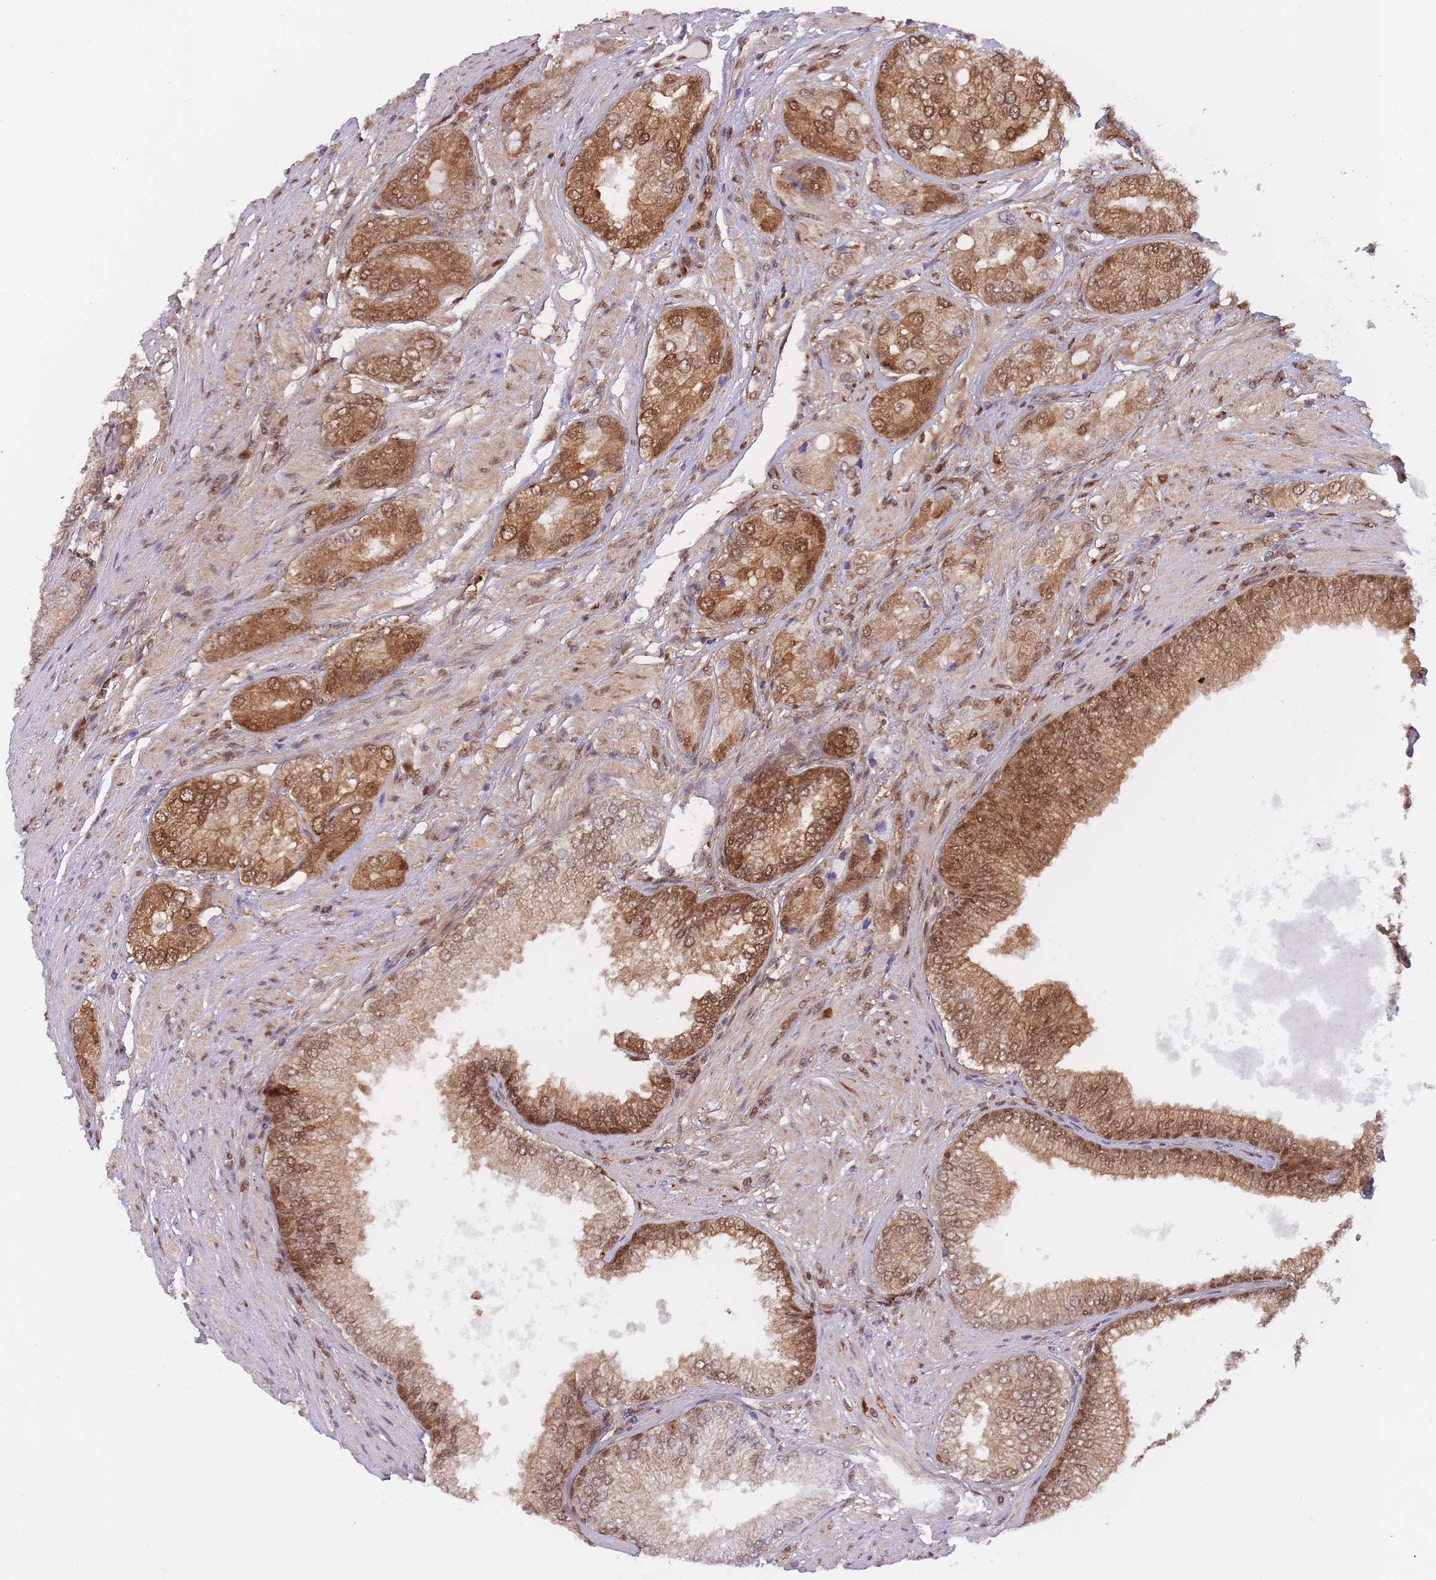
{"staining": {"intensity": "moderate", "quantity": ">75%", "location": "cytoplasmic/membranous,nuclear"}, "tissue": "prostate cancer", "cell_type": "Tumor cells", "image_type": "cancer", "snomed": [{"axis": "morphology", "description": "Adenocarcinoma, High grade"}, {"axis": "topography", "description": "Prostate"}], "caption": "Human prostate cancer (adenocarcinoma (high-grade)) stained for a protein (brown) demonstrates moderate cytoplasmic/membranous and nuclear positive positivity in about >75% of tumor cells.", "gene": "NSFL1C", "patient": {"sex": "male", "age": 71}}